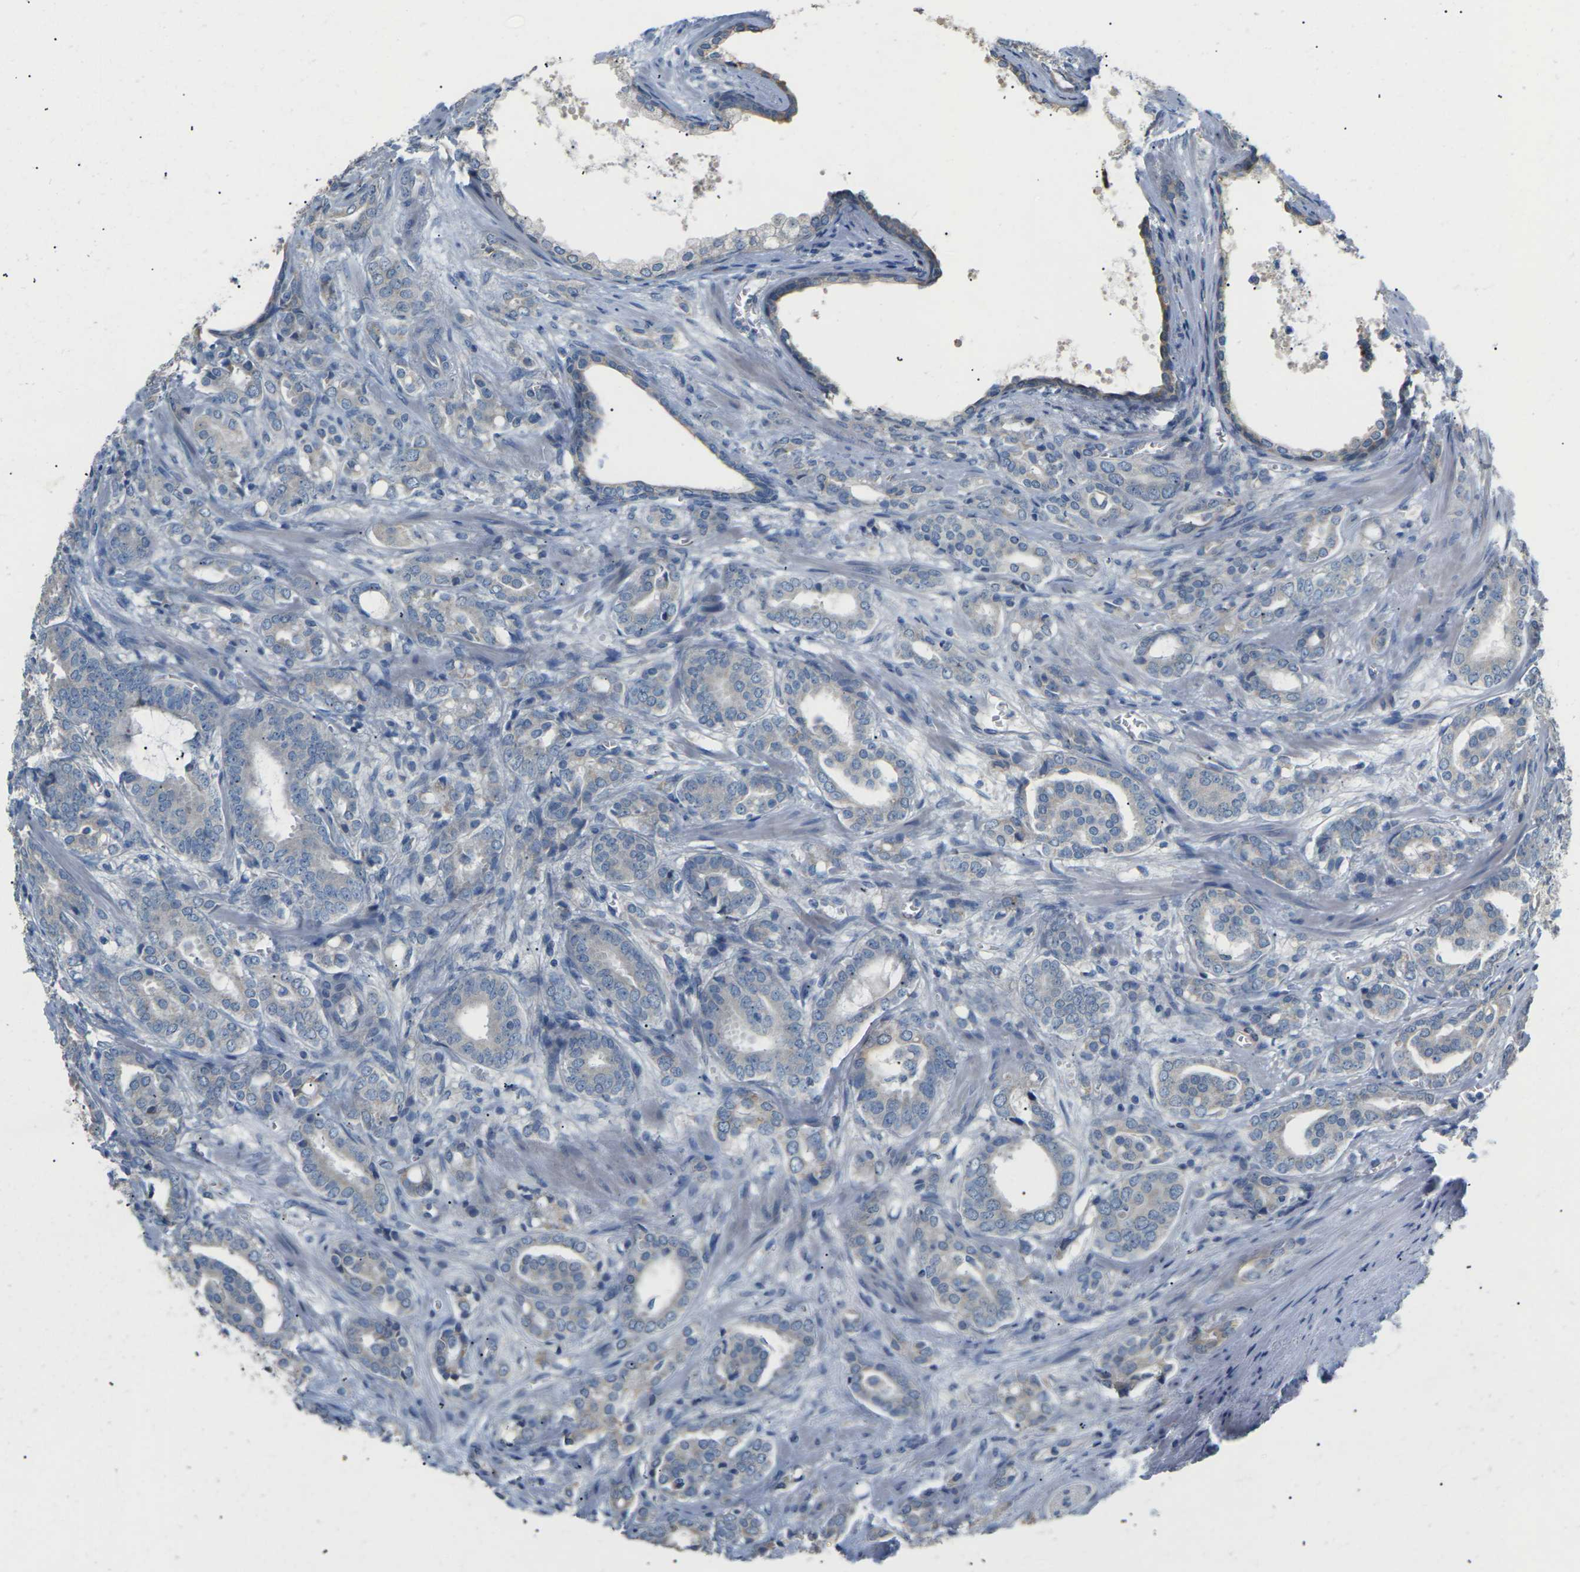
{"staining": {"intensity": "negative", "quantity": "none", "location": "none"}, "tissue": "prostate cancer", "cell_type": "Tumor cells", "image_type": "cancer", "snomed": [{"axis": "morphology", "description": "Adenocarcinoma, High grade"}, {"axis": "topography", "description": "Prostate"}], "caption": "Human prostate cancer stained for a protein using IHC shows no positivity in tumor cells.", "gene": "KLHDC8B", "patient": {"sex": "male", "age": 64}}